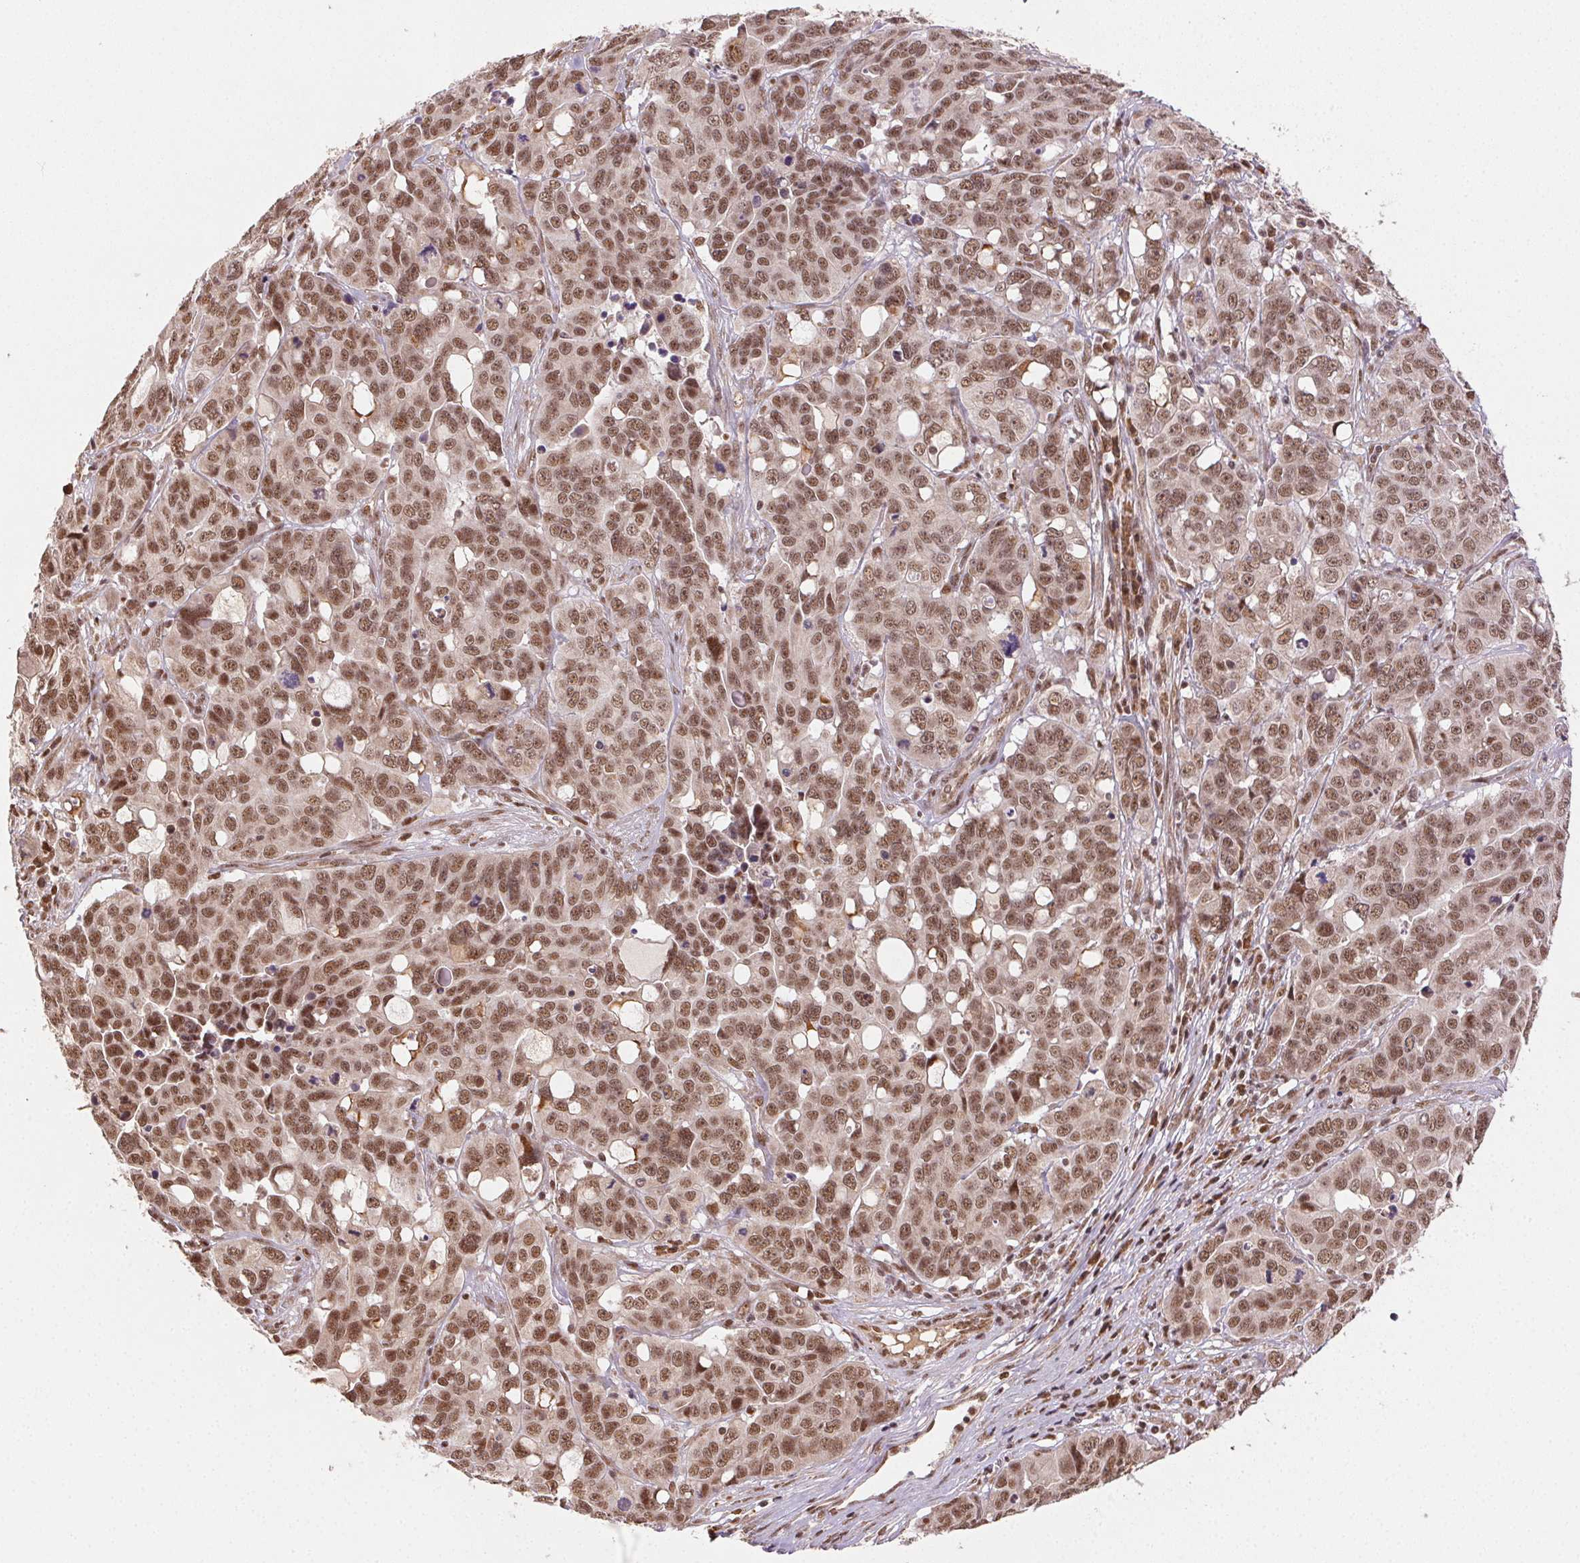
{"staining": {"intensity": "moderate", "quantity": ">75%", "location": "nuclear"}, "tissue": "ovarian cancer", "cell_type": "Tumor cells", "image_type": "cancer", "snomed": [{"axis": "morphology", "description": "Carcinoma, endometroid"}, {"axis": "topography", "description": "Ovary"}], "caption": "Moderate nuclear staining for a protein is seen in approximately >75% of tumor cells of endometroid carcinoma (ovarian) using IHC.", "gene": "TREML4", "patient": {"sex": "female", "age": 78}}